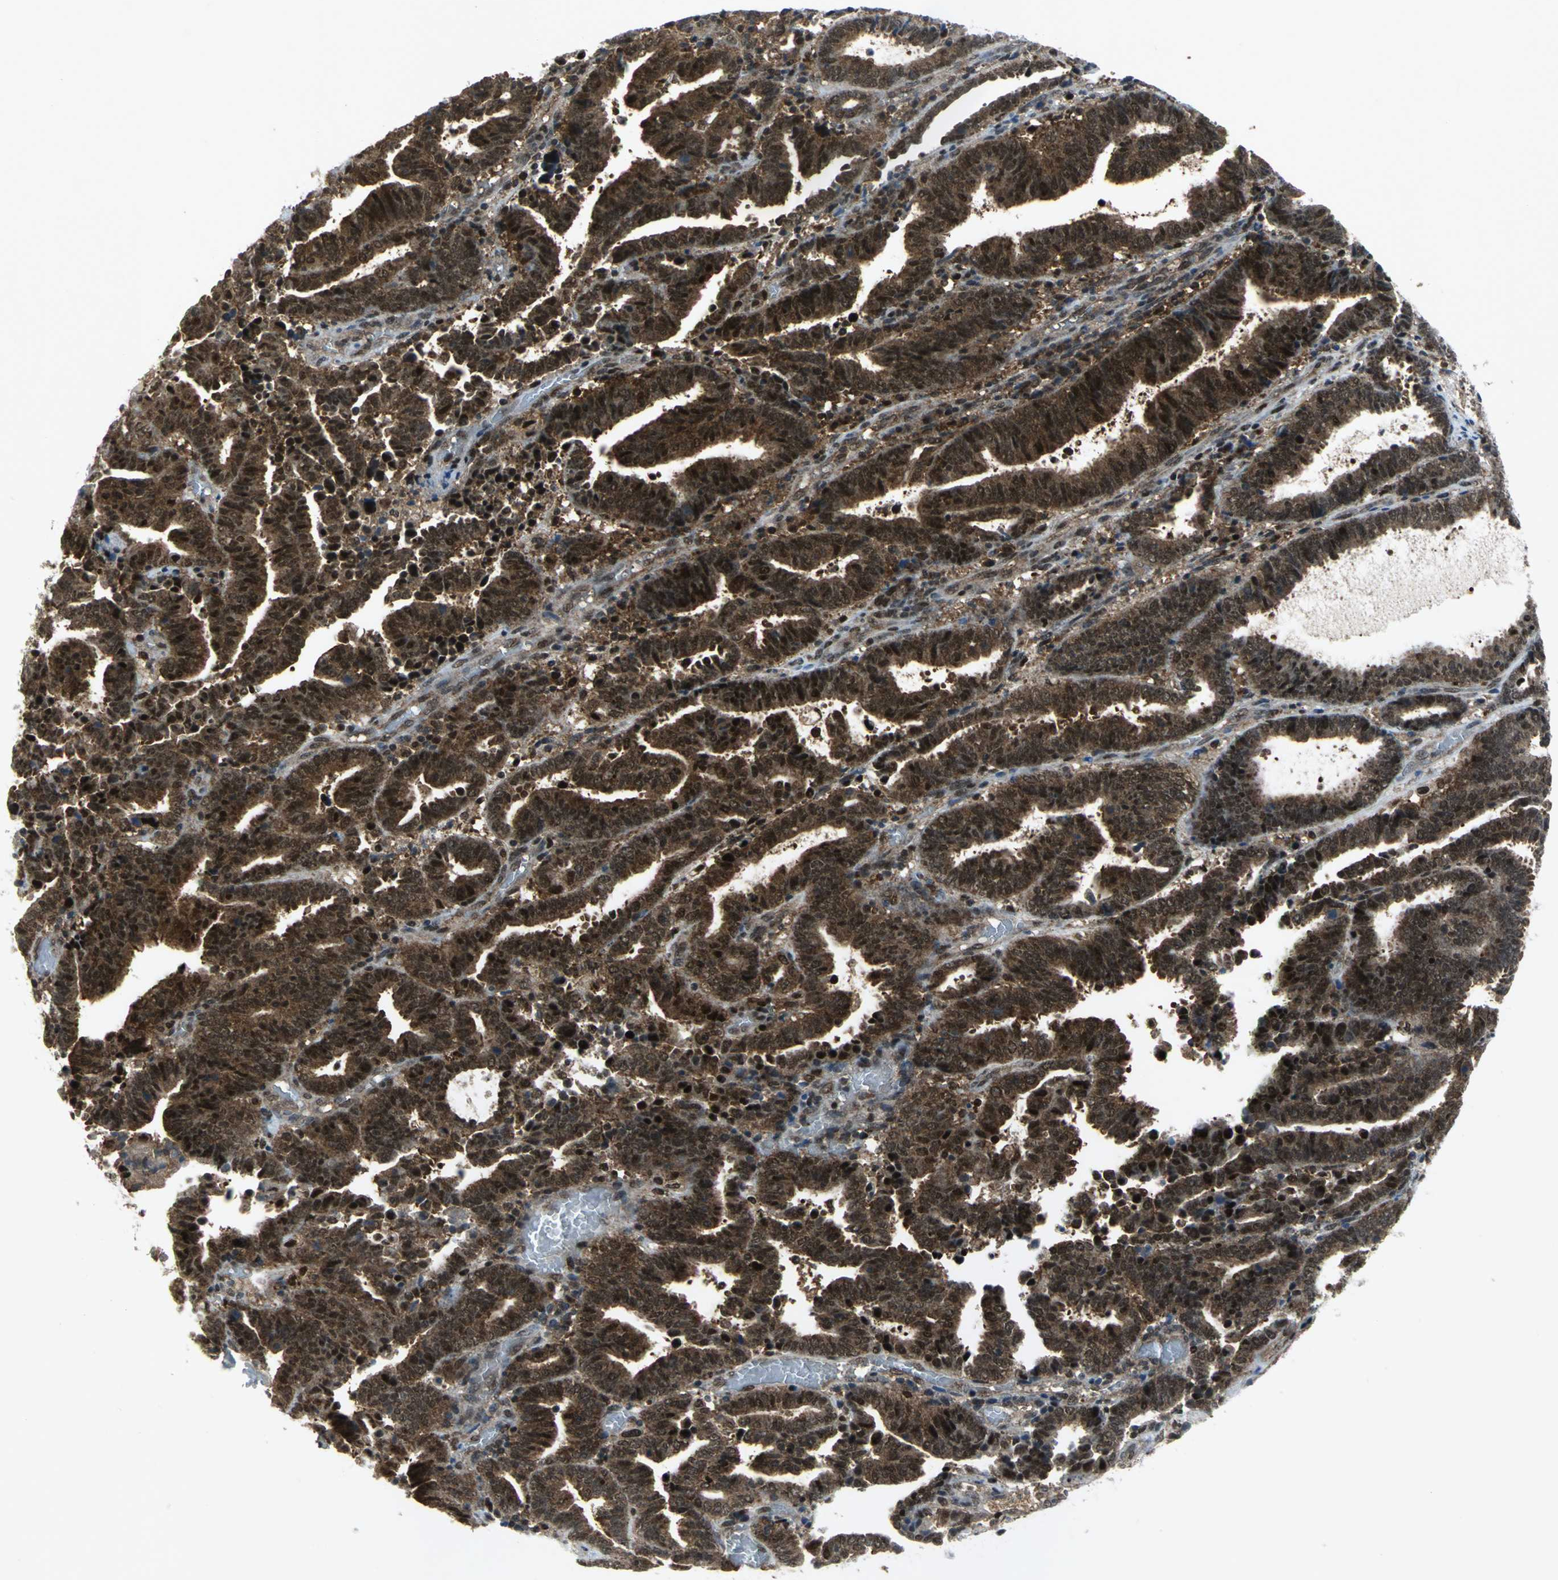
{"staining": {"intensity": "strong", "quantity": ">75%", "location": "nuclear"}, "tissue": "endometrial cancer", "cell_type": "Tumor cells", "image_type": "cancer", "snomed": [{"axis": "morphology", "description": "Adenocarcinoma, NOS"}, {"axis": "topography", "description": "Uterus"}], "caption": "A histopathology image of endometrial cancer (adenocarcinoma) stained for a protein shows strong nuclear brown staining in tumor cells.", "gene": "PSMA4", "patient": {"sex": "female", "age": 83}}